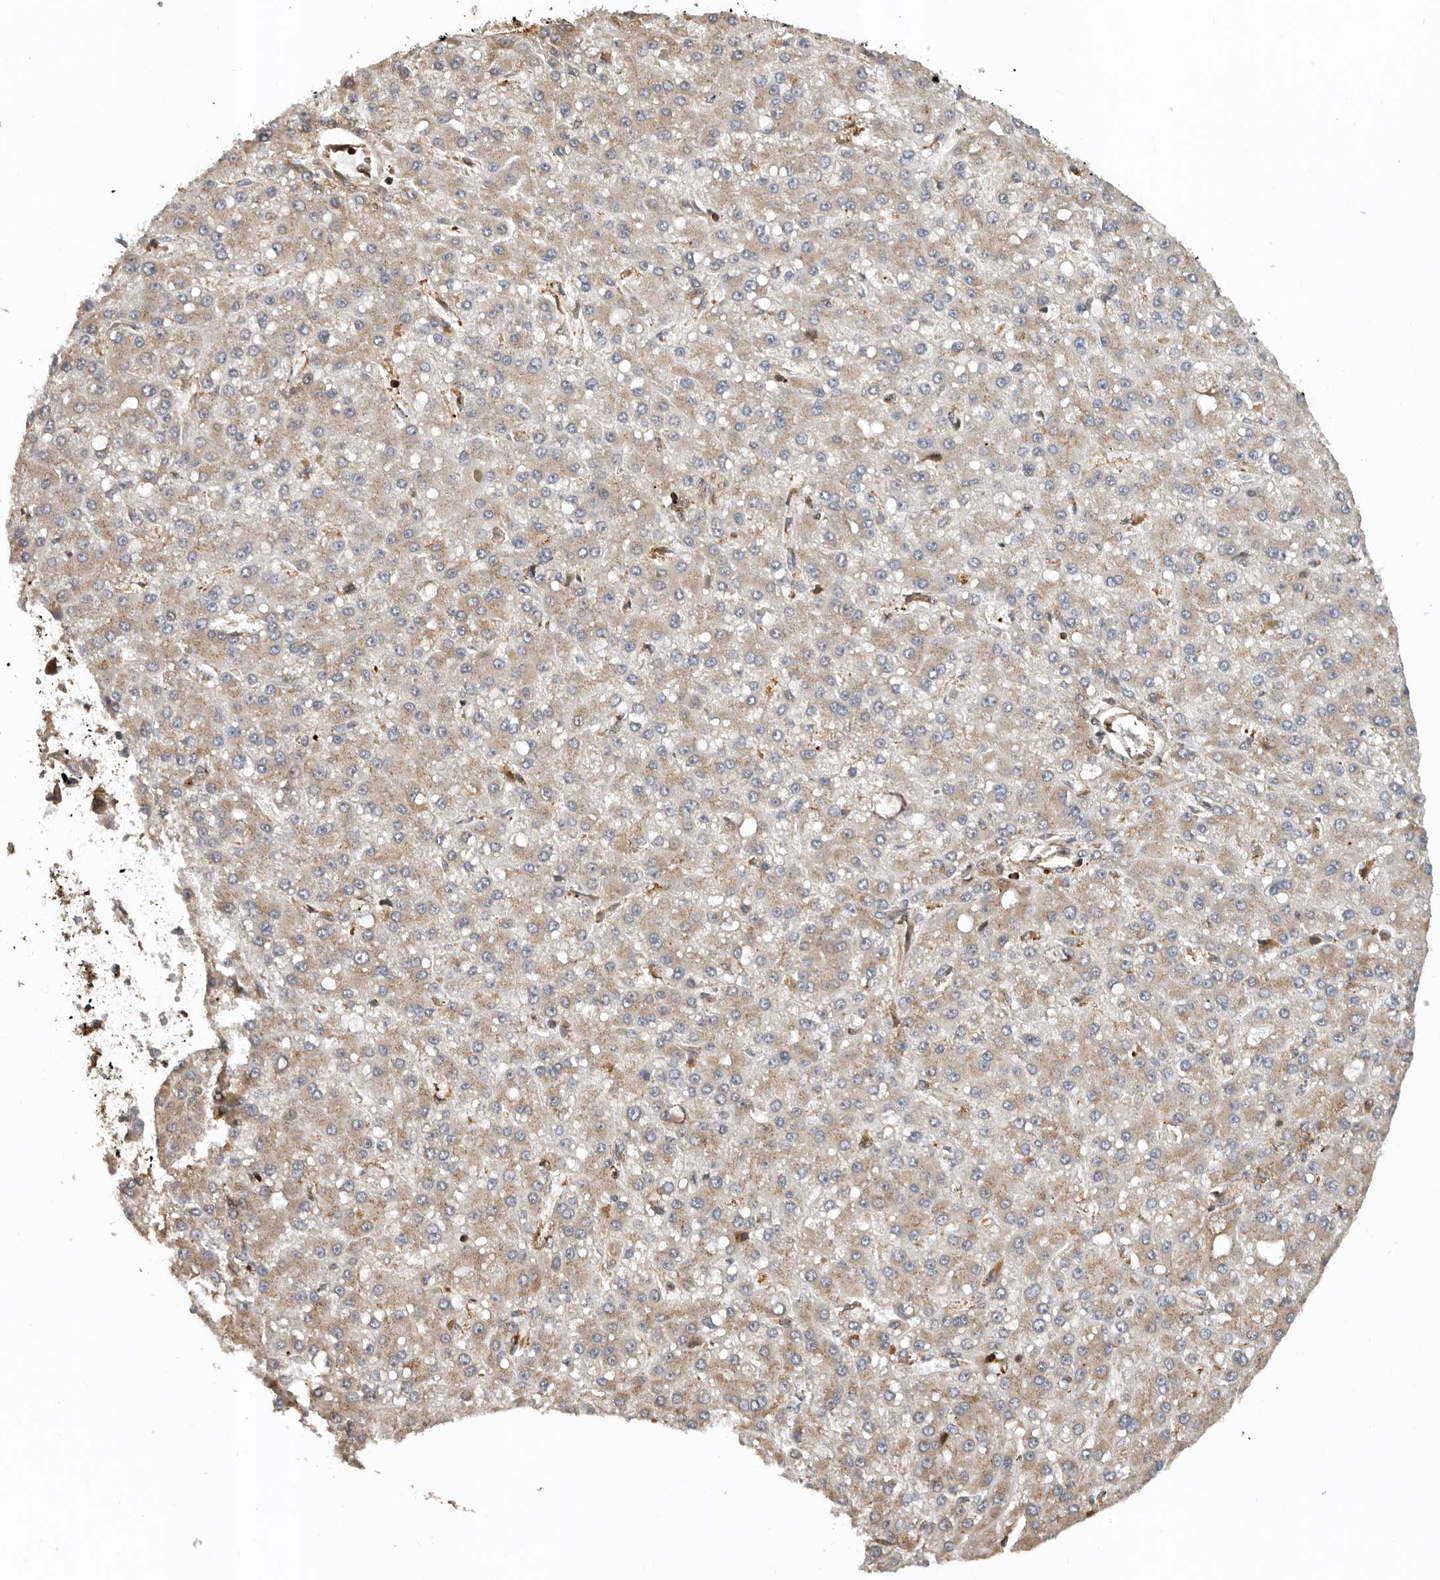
{"staining": {"intensity": "weak", "quantity": "25%-75%", "location": "cytoplasmic/membranous"}, "tissue": "liver cancer", "cell_type": "Tumor cells", "image_type": "cancer", "snomed": [{"axis": "morphology", "description": "Carcinoma, Hepatocellular, NOS"}, {"axis": "topography", "description": "Liver"}], "caption": "Hepatocellular carcinoma (liver) tissue reveals weak cytoplasmic/membranous expression in approximately 25%-75% of tumor cells", "gene": "RNF157", "patient": {"sex": "male", "age": 67}}